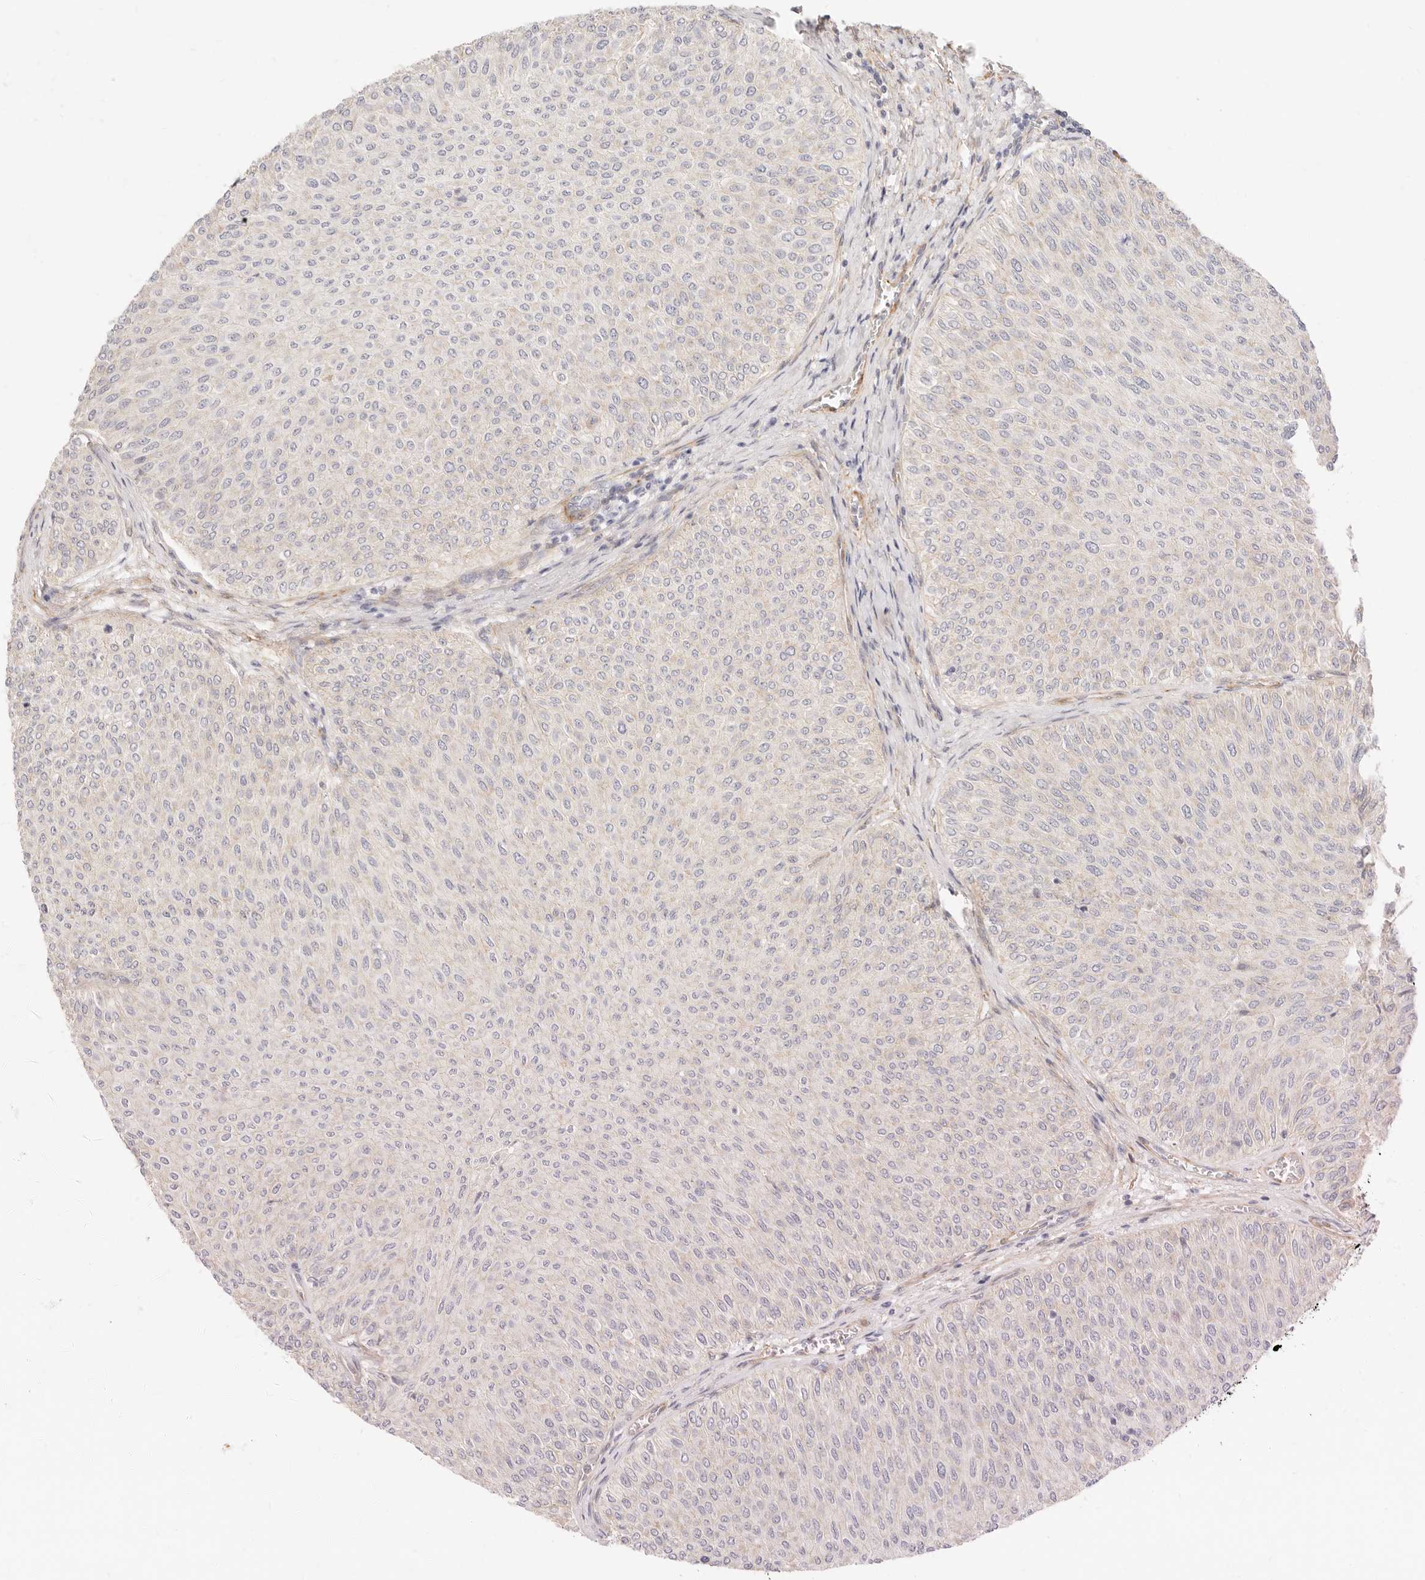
{"staining": {"intensity": "weak", "quantity": "<25%", "location": "cytoplasmic/membranous"}, "tissue": "urothelial cancer", "cell_type": "Tumor cells", "image_type": "cancer", "snomed": [{"axis": "morphology", "description": "Urothelial carcinoma, Low grade"}, {"axis": "topography", "description": "Urinary bladder"}], "caption": "The histopathology image shows no staining of tumor cells in urothelial carcinoma (low-grade).", "gene": "UBXN10", "patient": {"sex": "male", "age": 78}}